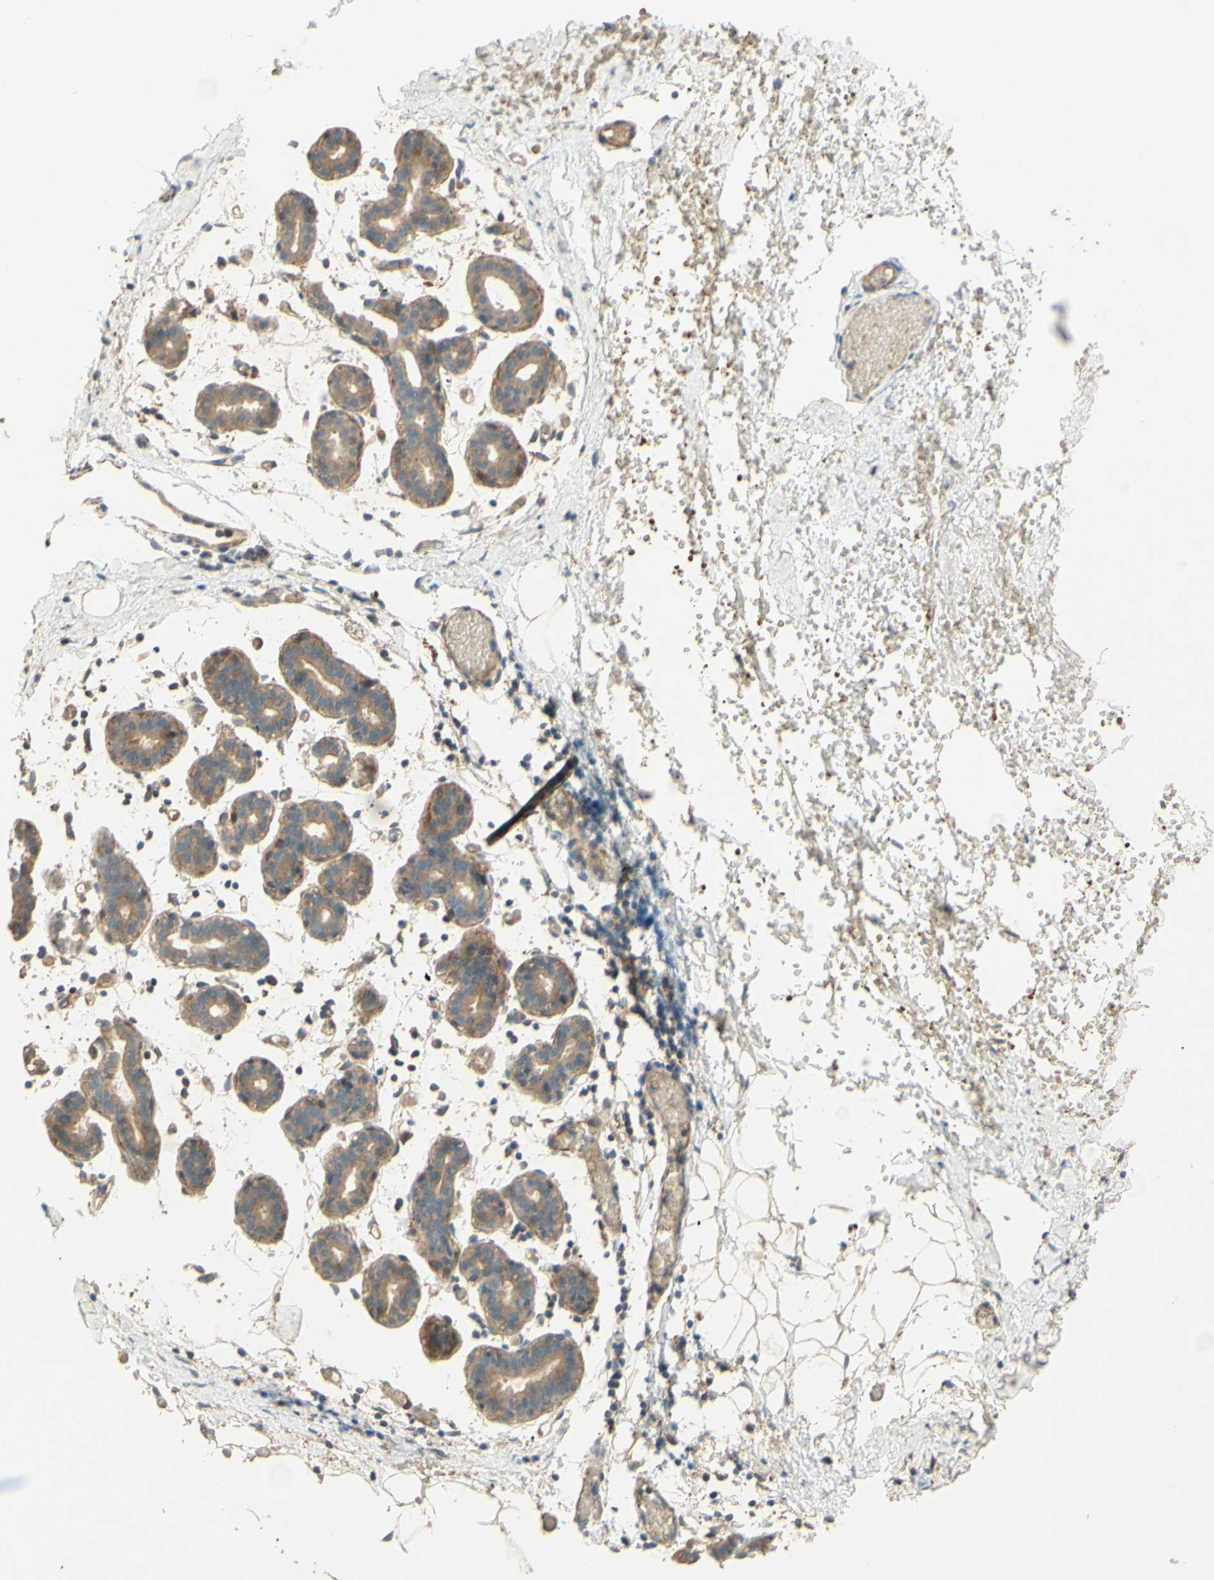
{"staining": {"intensity": "negative", "quantity": "none", "location": "none"}, "tissue": "breast", "cell_type": "Adipocytes", "image_type": "normal", "snomed": [{"axis": "morphology", "description": "Normal tissue, NOS"}, {"axis": "topography", "description": "Breast"}], "caption": "DAB (3,3'-diaminobenzidine) immunohistochemical staining of normal breast shows no significant positivity in adipocytes. (DAB immunohistochemistry, high magnification).", "gene": "ADAM17", "patient": {"sex": "female", "age": 27}}